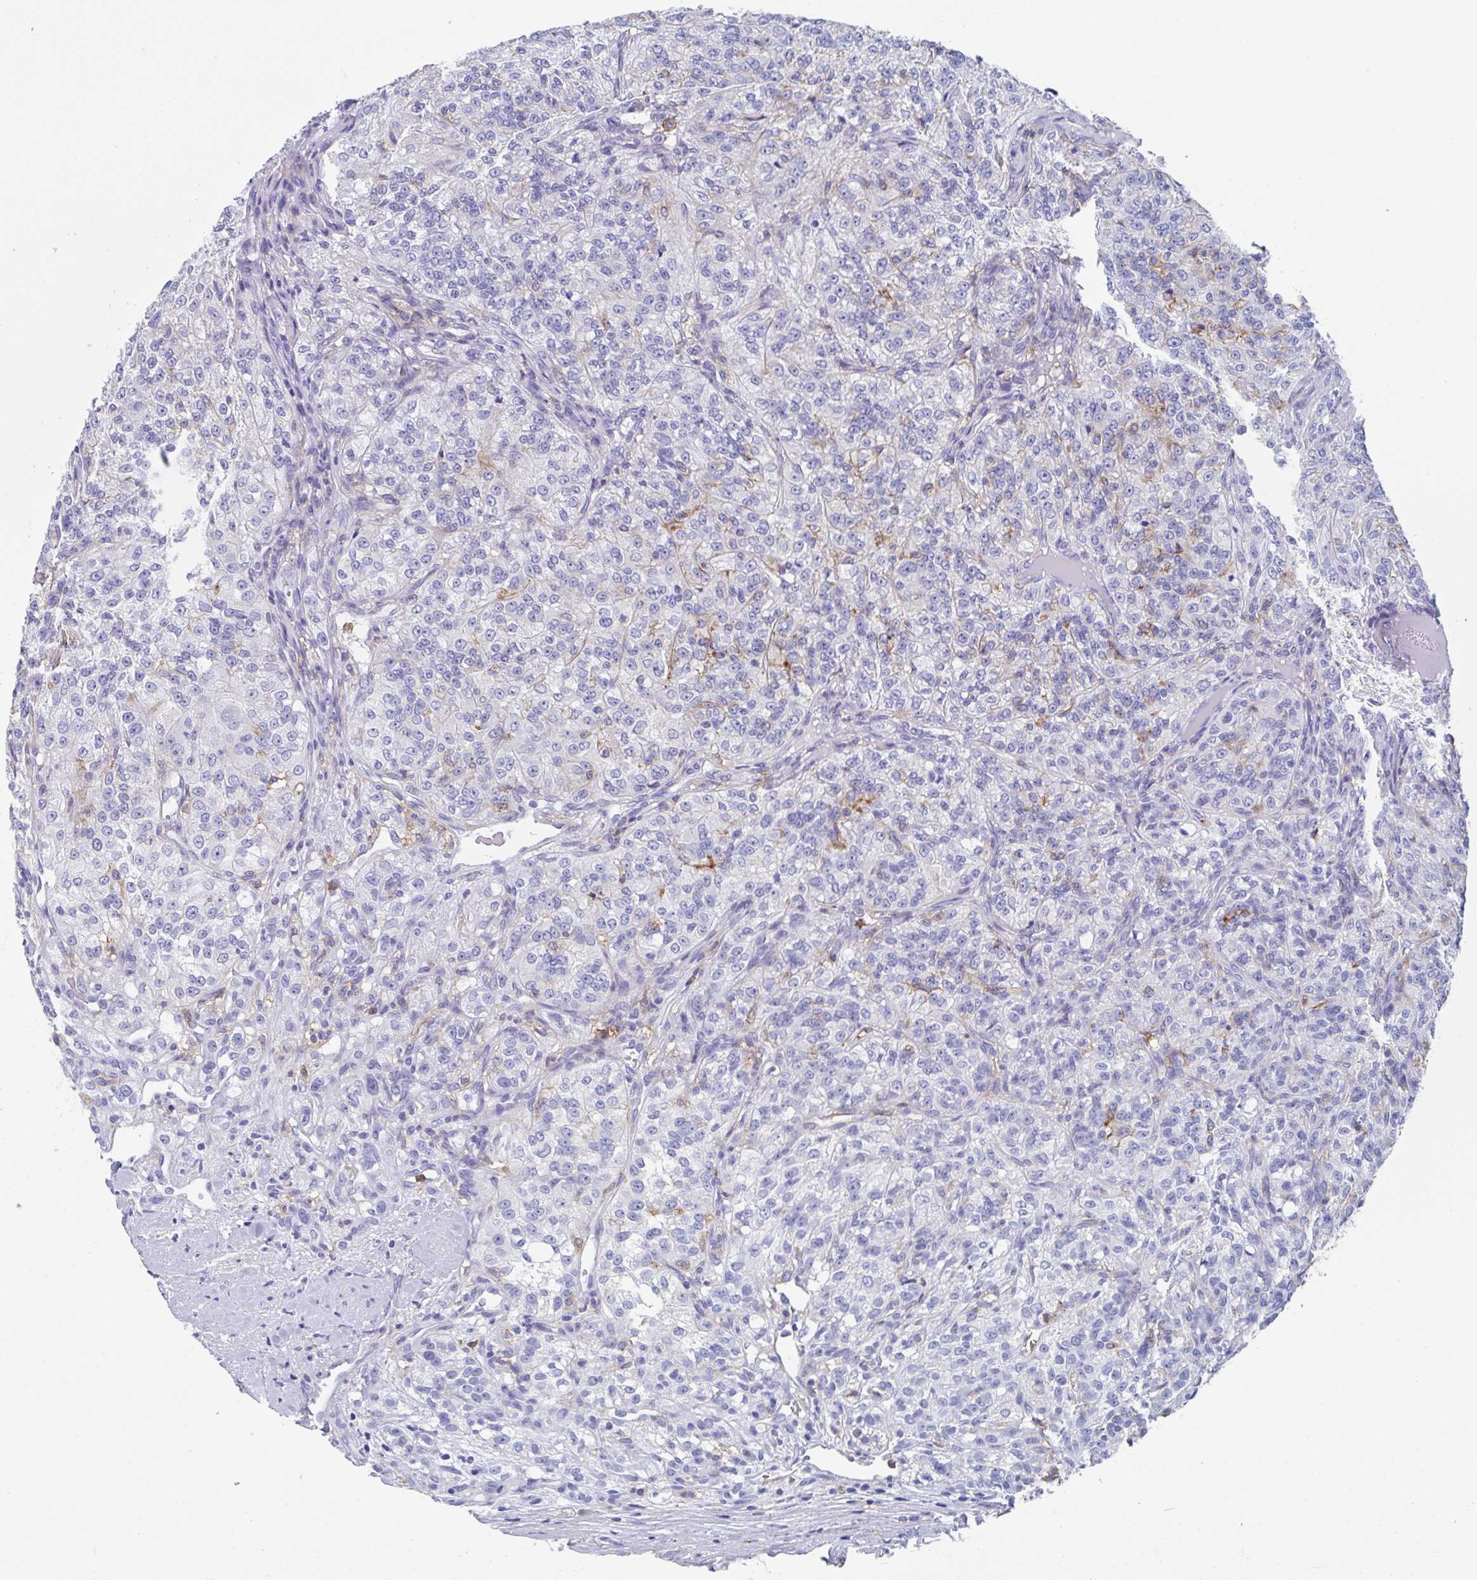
{"staining": {"intensity": "negative", "quantity": "none", "location": "none"}, "tissue": "renal cancer", "cell_type": "Tumor cells", "image_type": "cancer", "snomed": [{"axis": "morphology", "description": "Adenocarcinoma, NOS"}, {"axis": "topography", "description": "Kidney"}], "caption": "Immunohistochemistry of human renal cancer (adenocarcinoma) demonstrates no expression in tumor cells. (IHC, brightfield microscopy, high magnification).", "gene": "FCGR3A", "patient": {"sex": "female", "age": 63}}